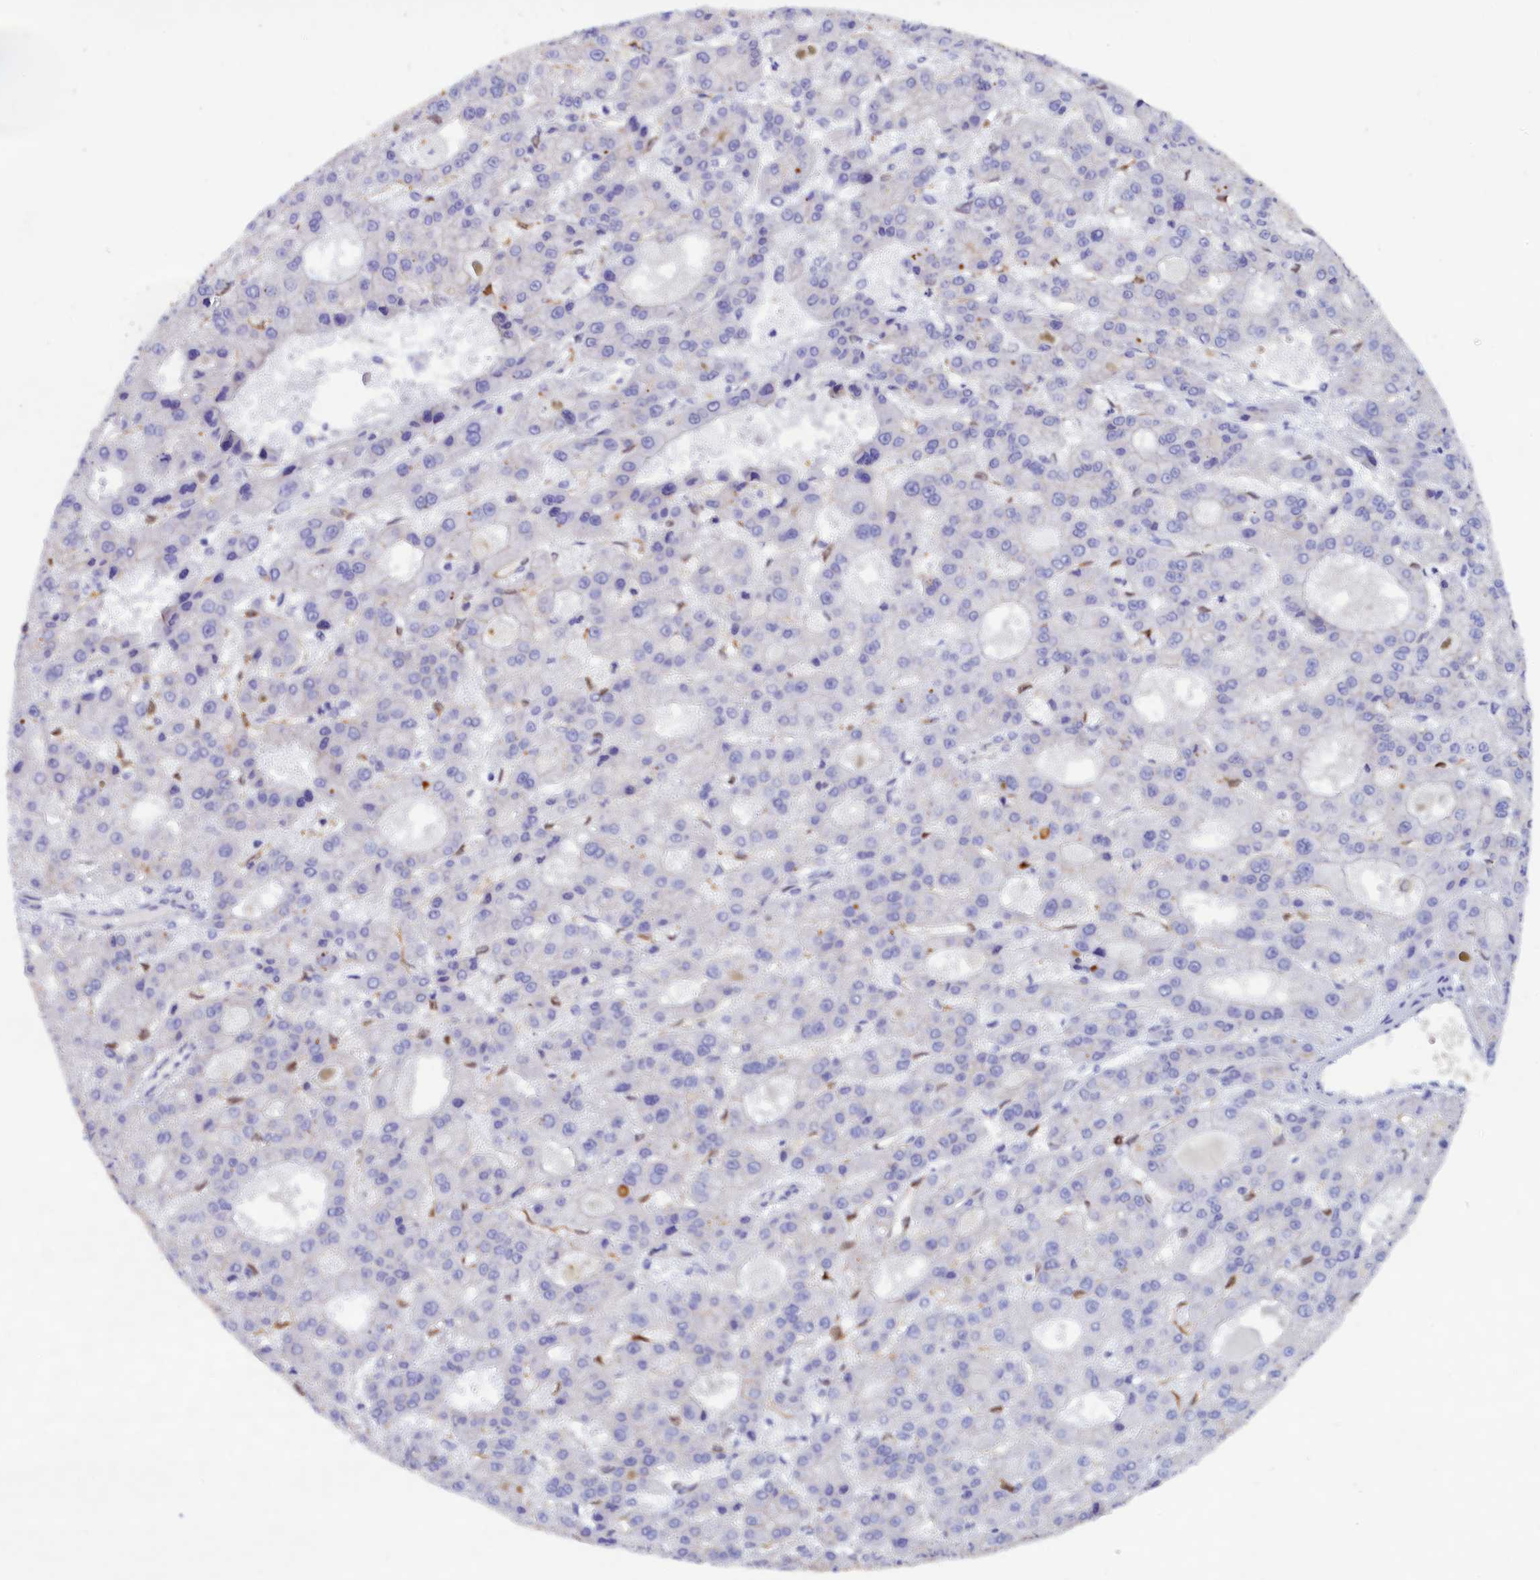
{"staining": {"intensity": "negative", "quantity": "none", "location": "none"}, "tissue": "liver cancer", "cell_type": "Tumor cells", "image_type": "cancer", "snomed": [{"axis": "morphology", "description": "Carcinoma, Hepatocellular, NOS"}, {"axis": "topography", "description": "Liver"}], "caption": "Tumor cells are negative for protein expression in human hepatocellular carcinoma (liver). (DAB (3,3'-diaminobenzidine) immunohistochemistry visualized using brightfield microscopy, high magnification).", "gene": "ABCC12", "patient": {"sex": "male", "age": 70}}